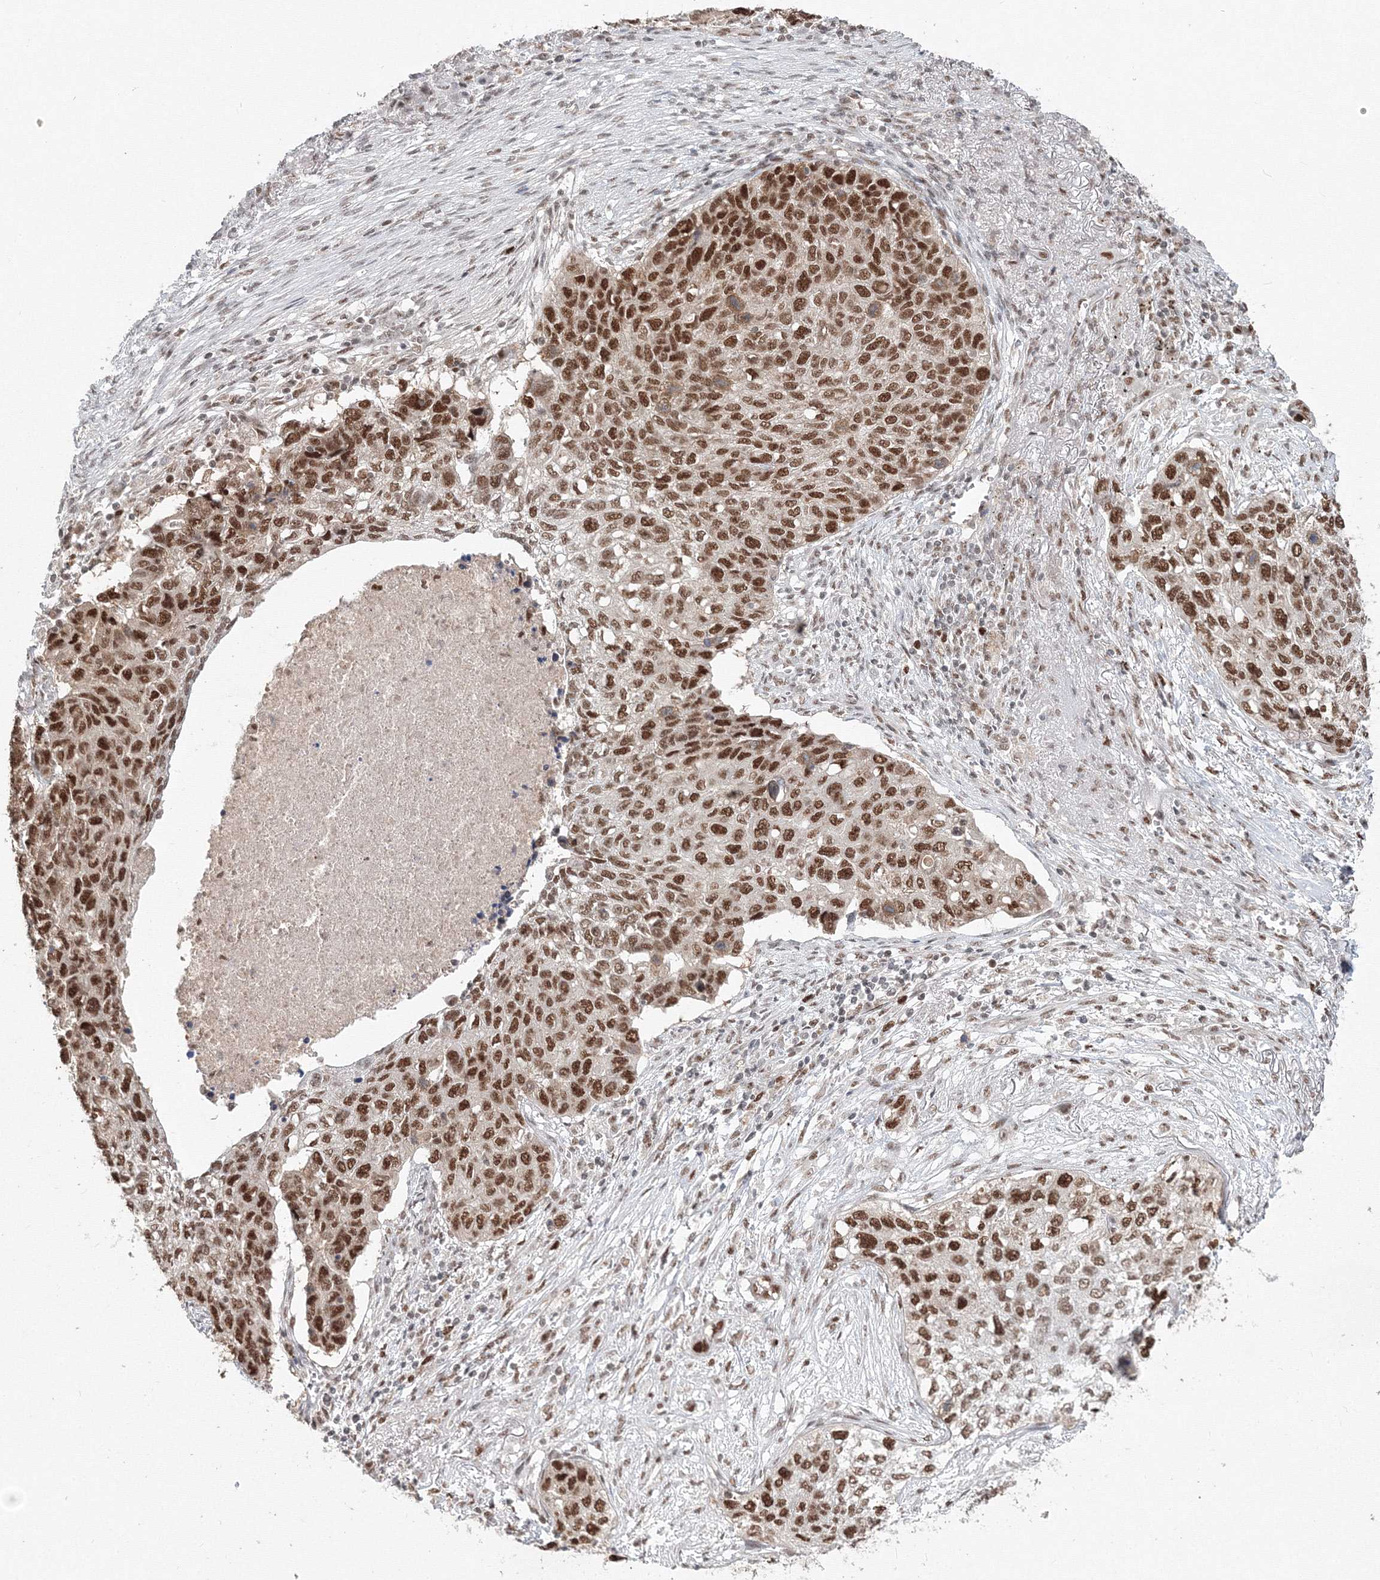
{"staining": {"intensity": "strong", "quantity": ">75%", "location": "nuclear"}, "tissue": "lung cancer", "cell_type": "Tumor cells", "image_type": "cancer", "snomed": [{"axis": "morphology", "description": "Squamous cell carcinoma, NOS"}, {"axis": "topography", "description": "Lung"}], "caption": "A brown stain shows strong nuclear positivity of a protein in human lung cancer (squamous cell carcinoma) tumor cells. (brown staining indicates protein expression, while blue staining denotes nuclei).", "gene": "IWS1", "patient": {"sex": "female", "age": 63}}